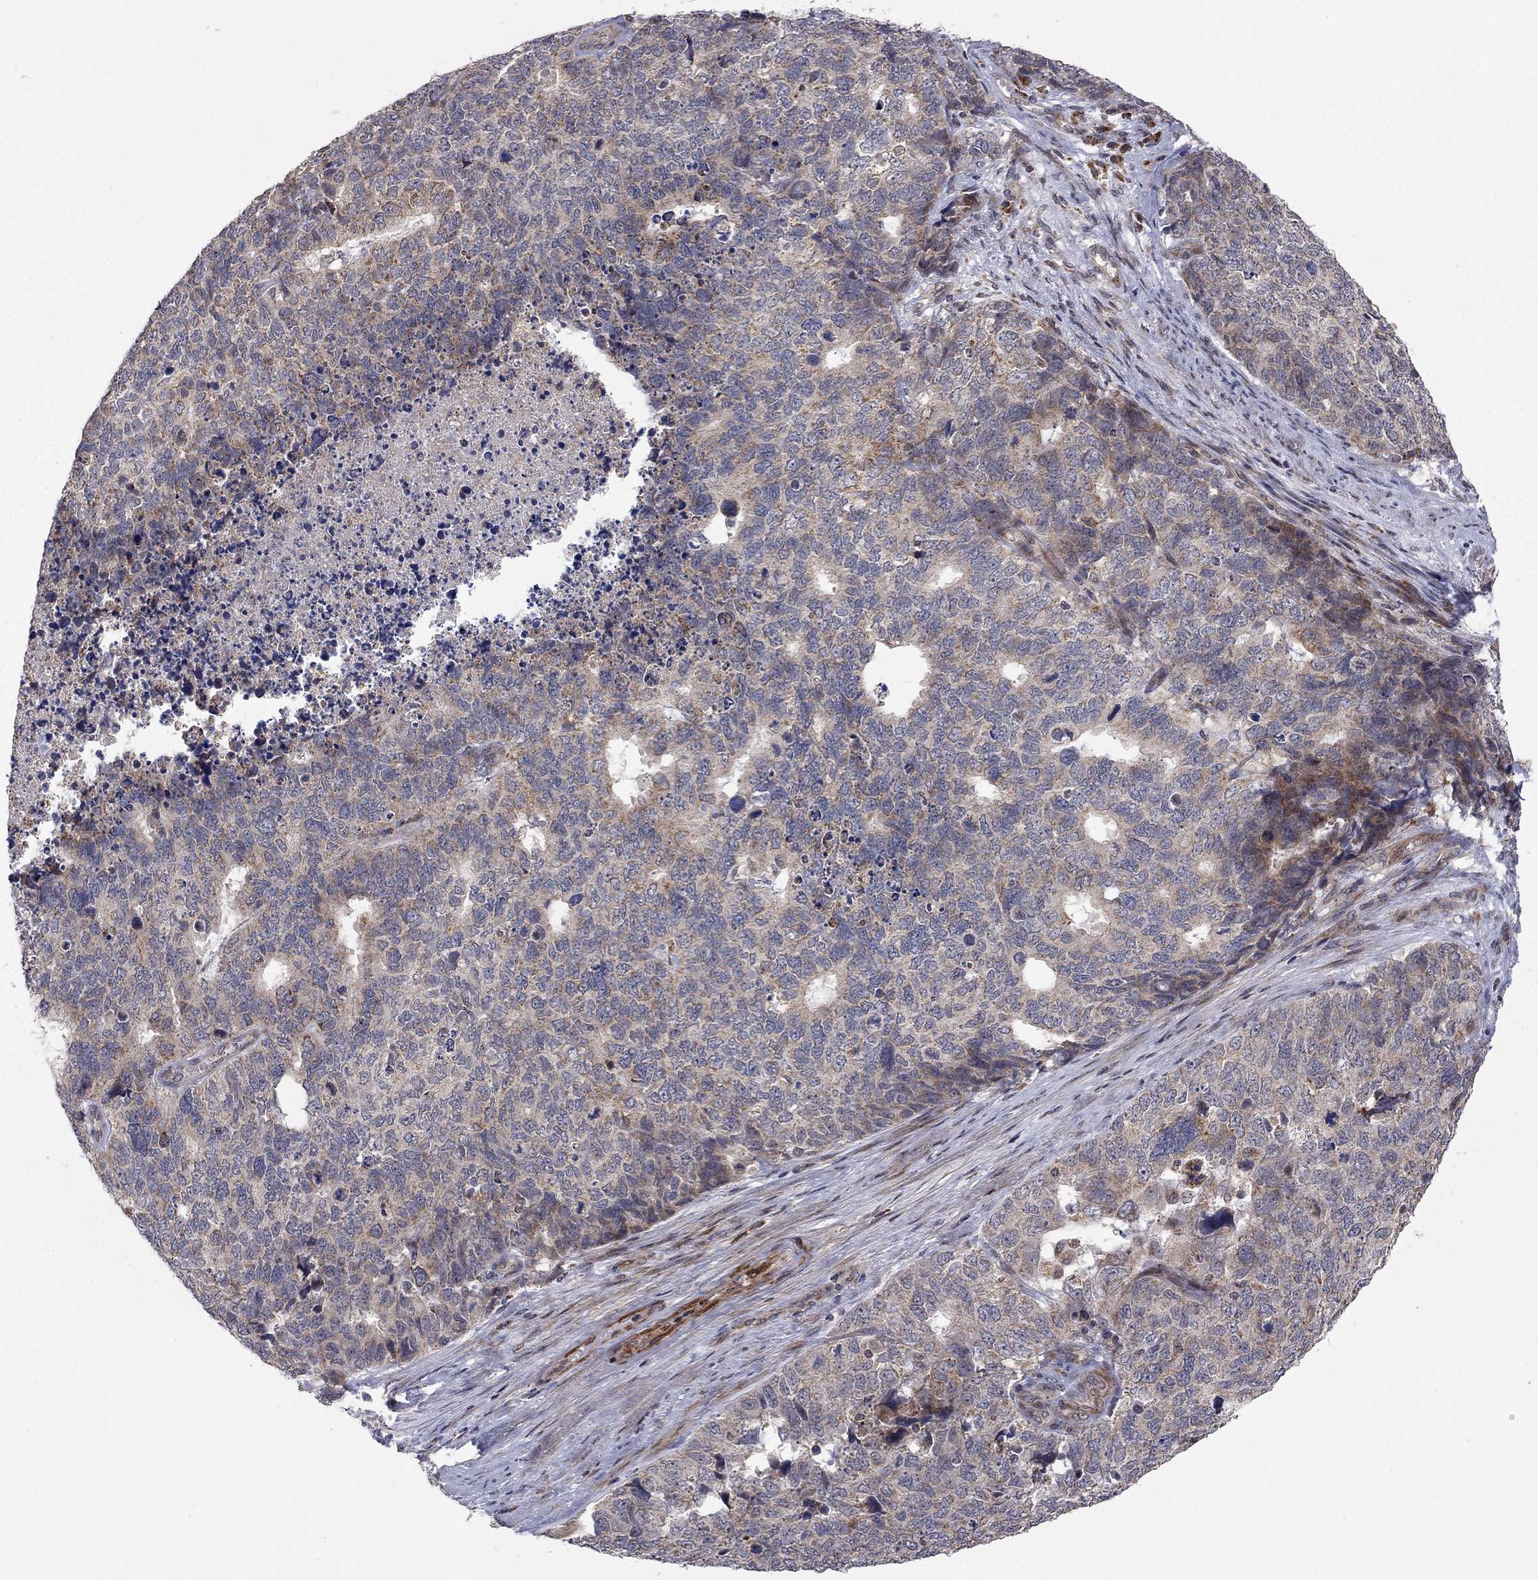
{"staining": {"intensity": "weak", "quantity": "25%-75%", "location": "cytoplasmic/membranous"}, "tissue": "cervical cancer", "cell_type": "Tumor cells", "image_type": "cancer", "snomed": [{"axis": "morphology", "description": "Squamous cell carcinoma, NOS"}, {"axis": "topography", "description": "Cervix"}], "caption": "Immunohistochemical staining of squamous cell carcinoma (cervical) exhibits low levels of weak cytoplasmic/membranous protein expression in about 25%-75% of tumor cells.", "gene": "IDS", "patient": {"sex": "female", "age": 63}}